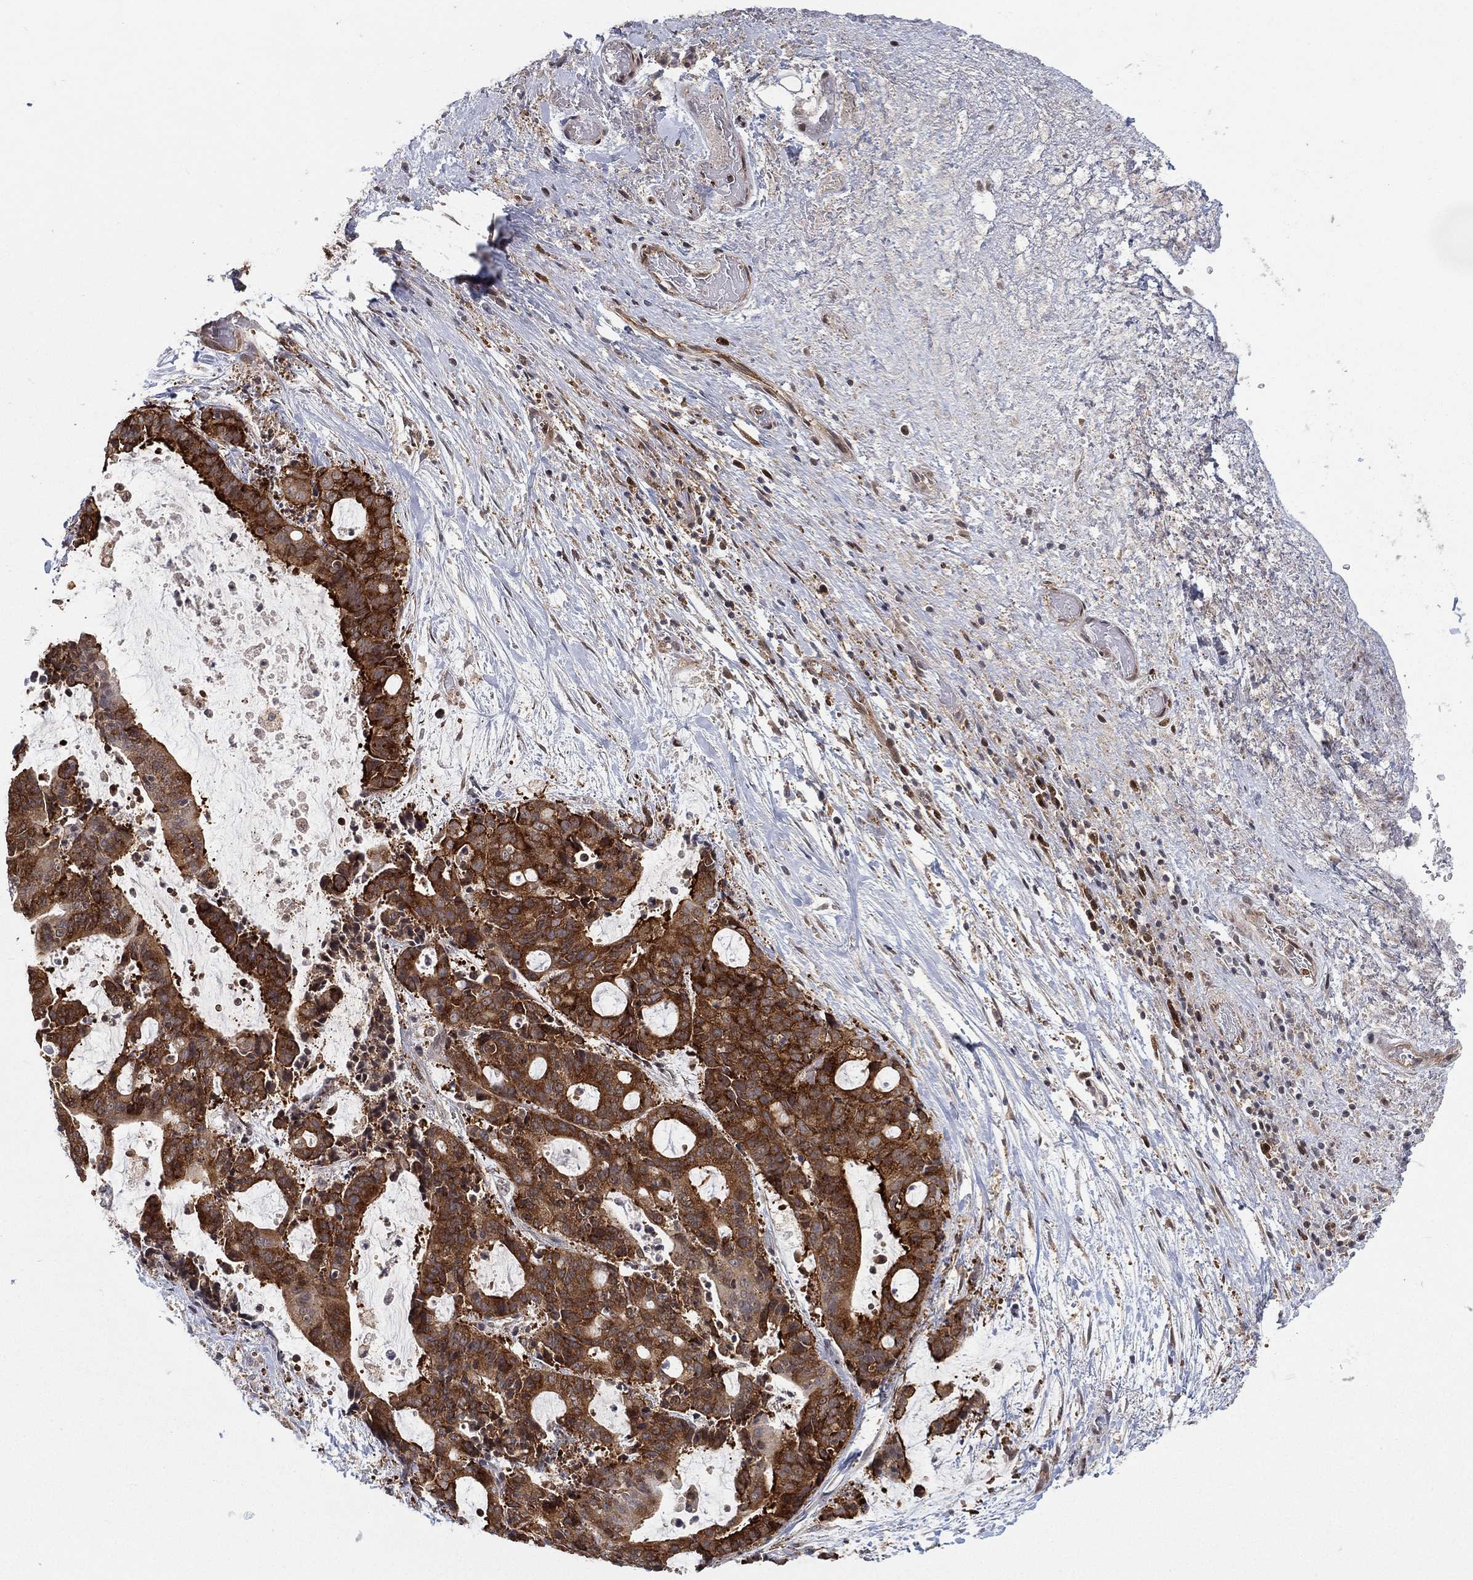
{"staining": {"intensity": "strong", "quantity": ">75%", "location": "cytoplasmic/membranous"}, "tissue": "liver cancer", "cell_type": "Tumor cells", "image_type": "cancer", "snomed": [{"axis": "morphology", "description": "Cholangiocarcinoma"}, {"axis": "topography", "description": "Liver"}], "caption": "A high amount of strong cytoplasmic/membranous expression is seen in approximately >75% of tumor cells in cholangiocarcinoma (liver) tissue.", "gene": "TMTC4", "patient": {"sex": "female", "age": 73}}